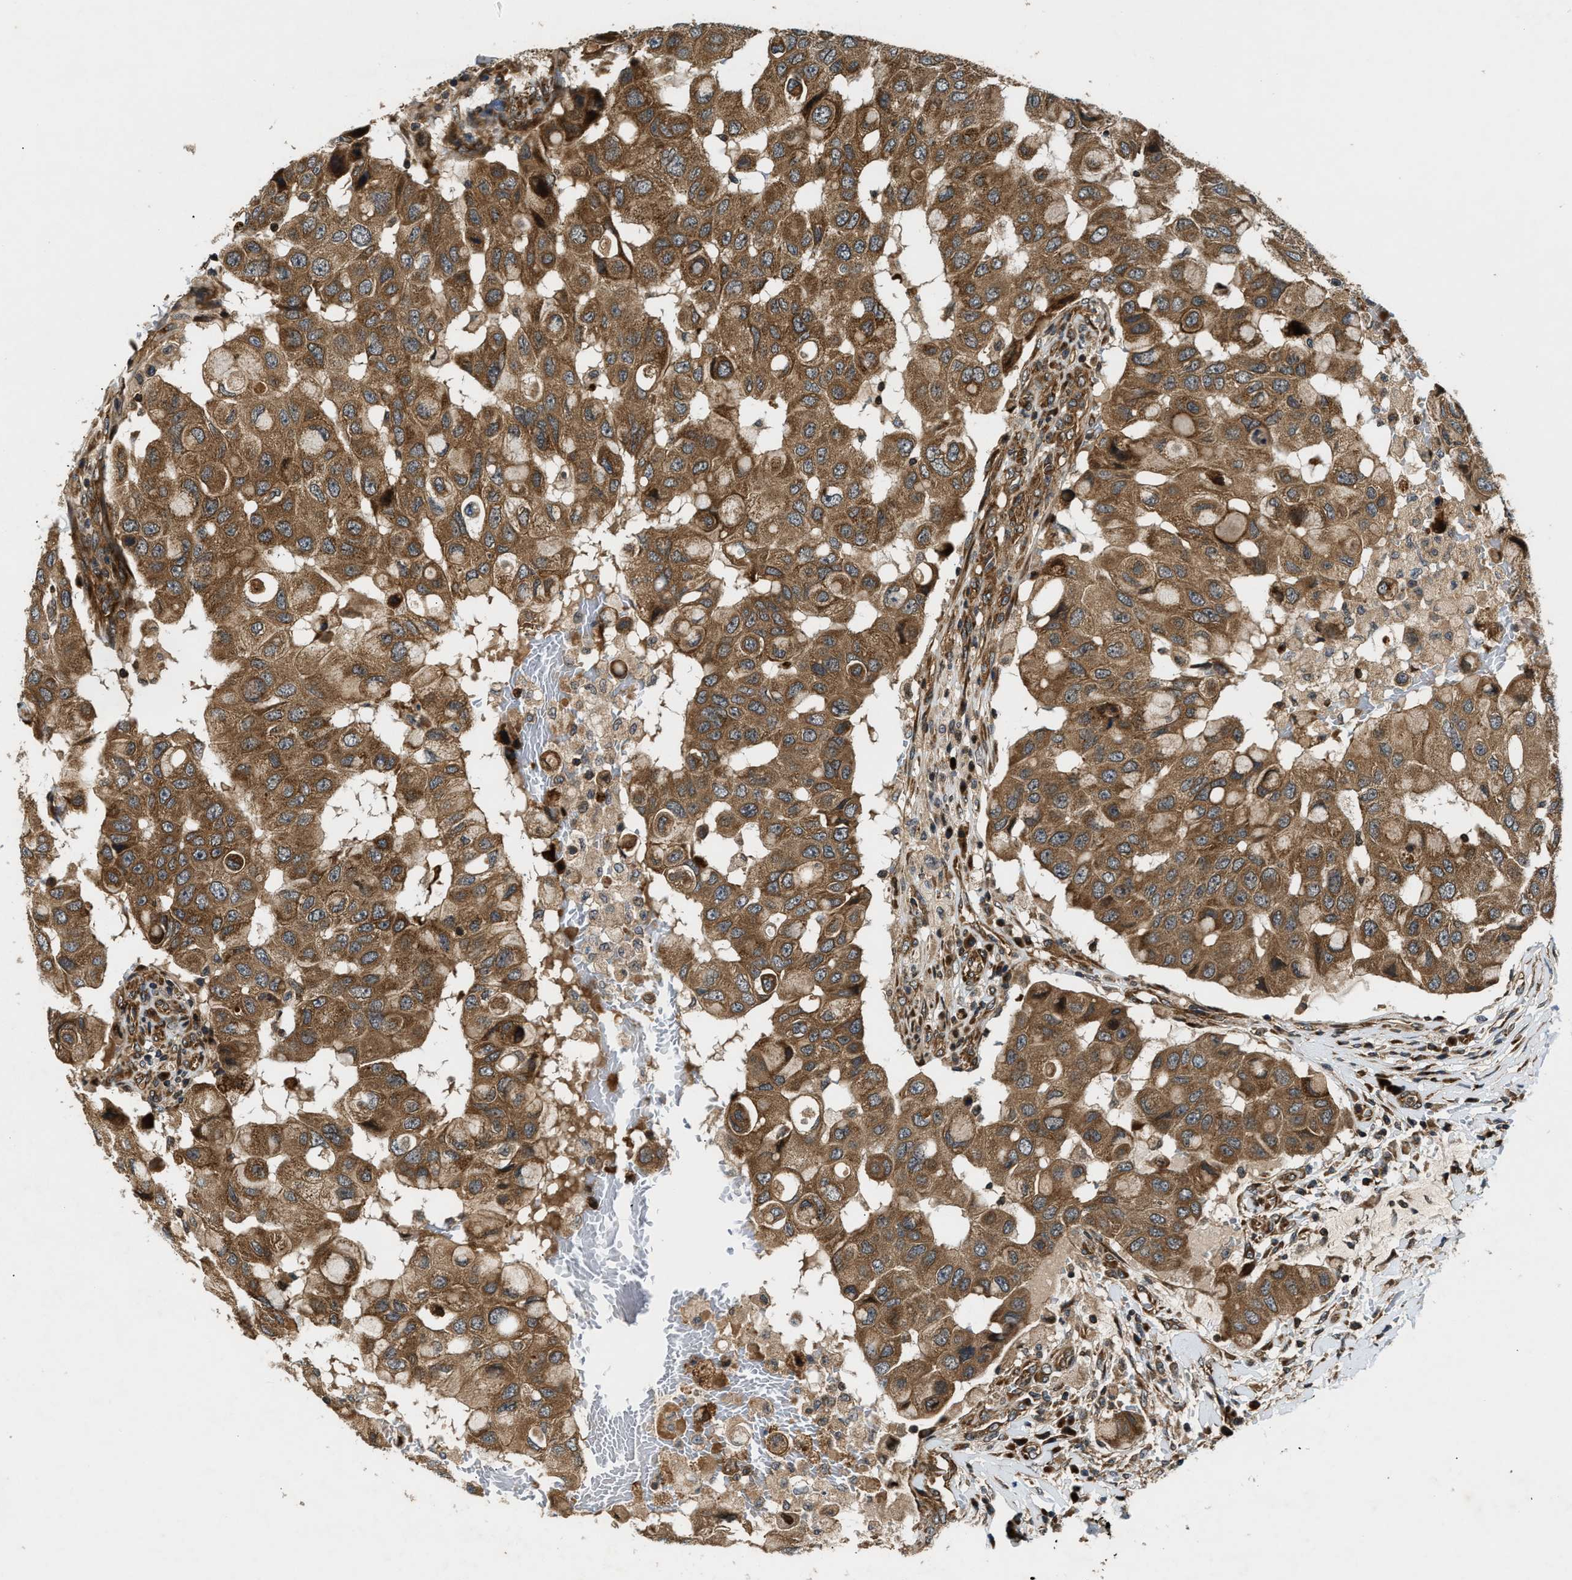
{"staining": {"intensity": "moderate", "quantity": ">75%", "location": "cytoplasmic/membranous"}, "tissue": "breast cancer", "cell_type": "Tumor cells", "image_type": "cancer", "snomed": [{"axis": "morphology", "description": "Duct carcinoma"}, {"axis": "topography", "description": "Breast"}], "caption": "Immunohistochemistry image of neoplastic tissue: human invasive ductal carcinoma (breast) stained using immunohistochemistry shows medium levels of moderate protein expression localized specifically in the cytoplasmic/membranous of tumor cells, appearing as a cytoplasmic/membranous brown color.", "gene": "PNPLA8", "patient": {"sex": "female", "age": 27}}